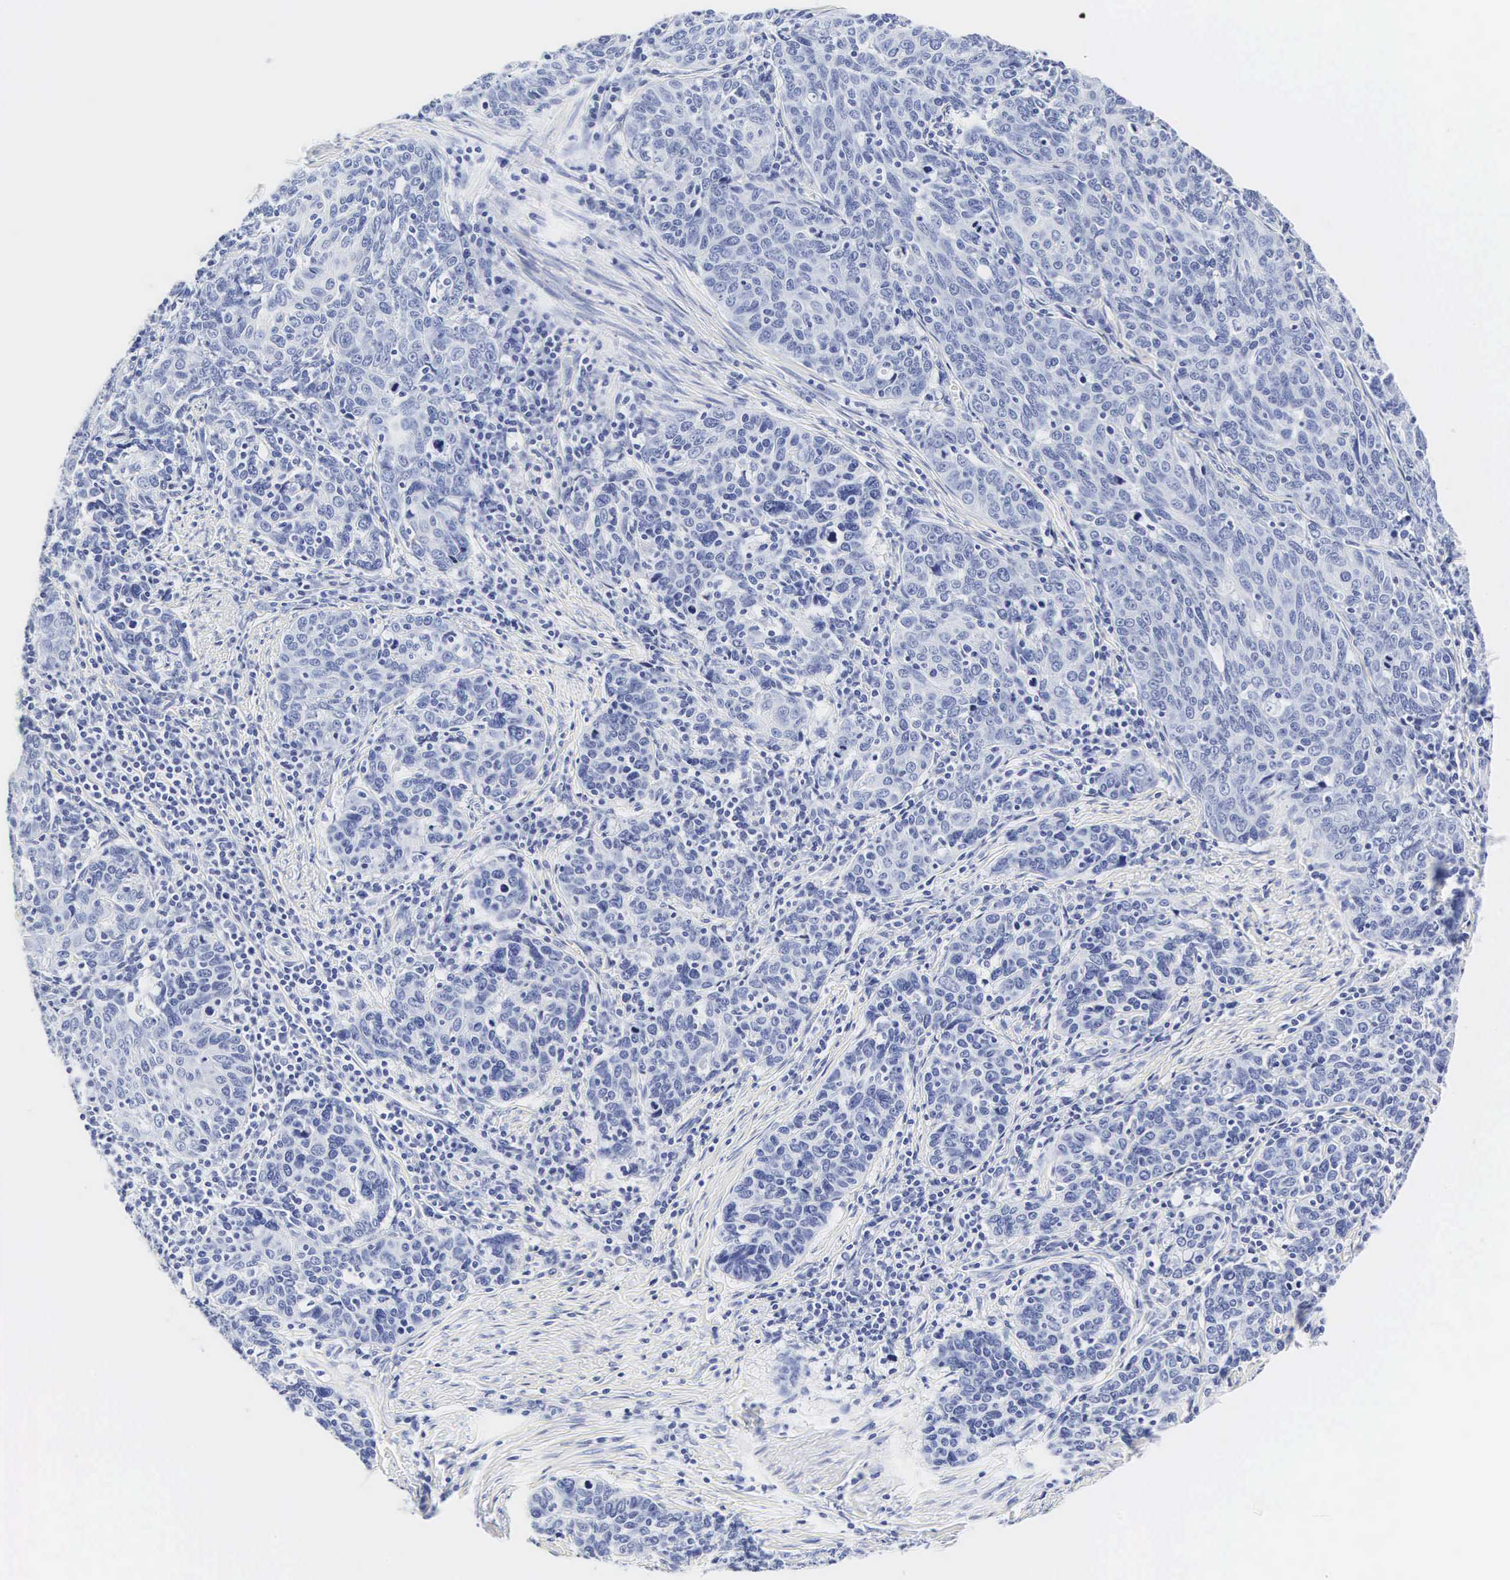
{"staining": {"intensity": "negative", "quantity": "none", "location": "none"}, "tissue": "cervical cancer", "cell_type": "Tumor cells", "image_type": "cancer", "snomed": [{"axis": "morphology", "description": "Squamous cell carcinoma, NOS"}, {"axis": "topography", "description": "Cervix"}], "caption": "This is an IHC histopathology image of human cervical cancer (squamous cell carcinoma). There is no staining in tumor cells.", "gene": "INS", "patient": {"sex": "female", "age": 41}}